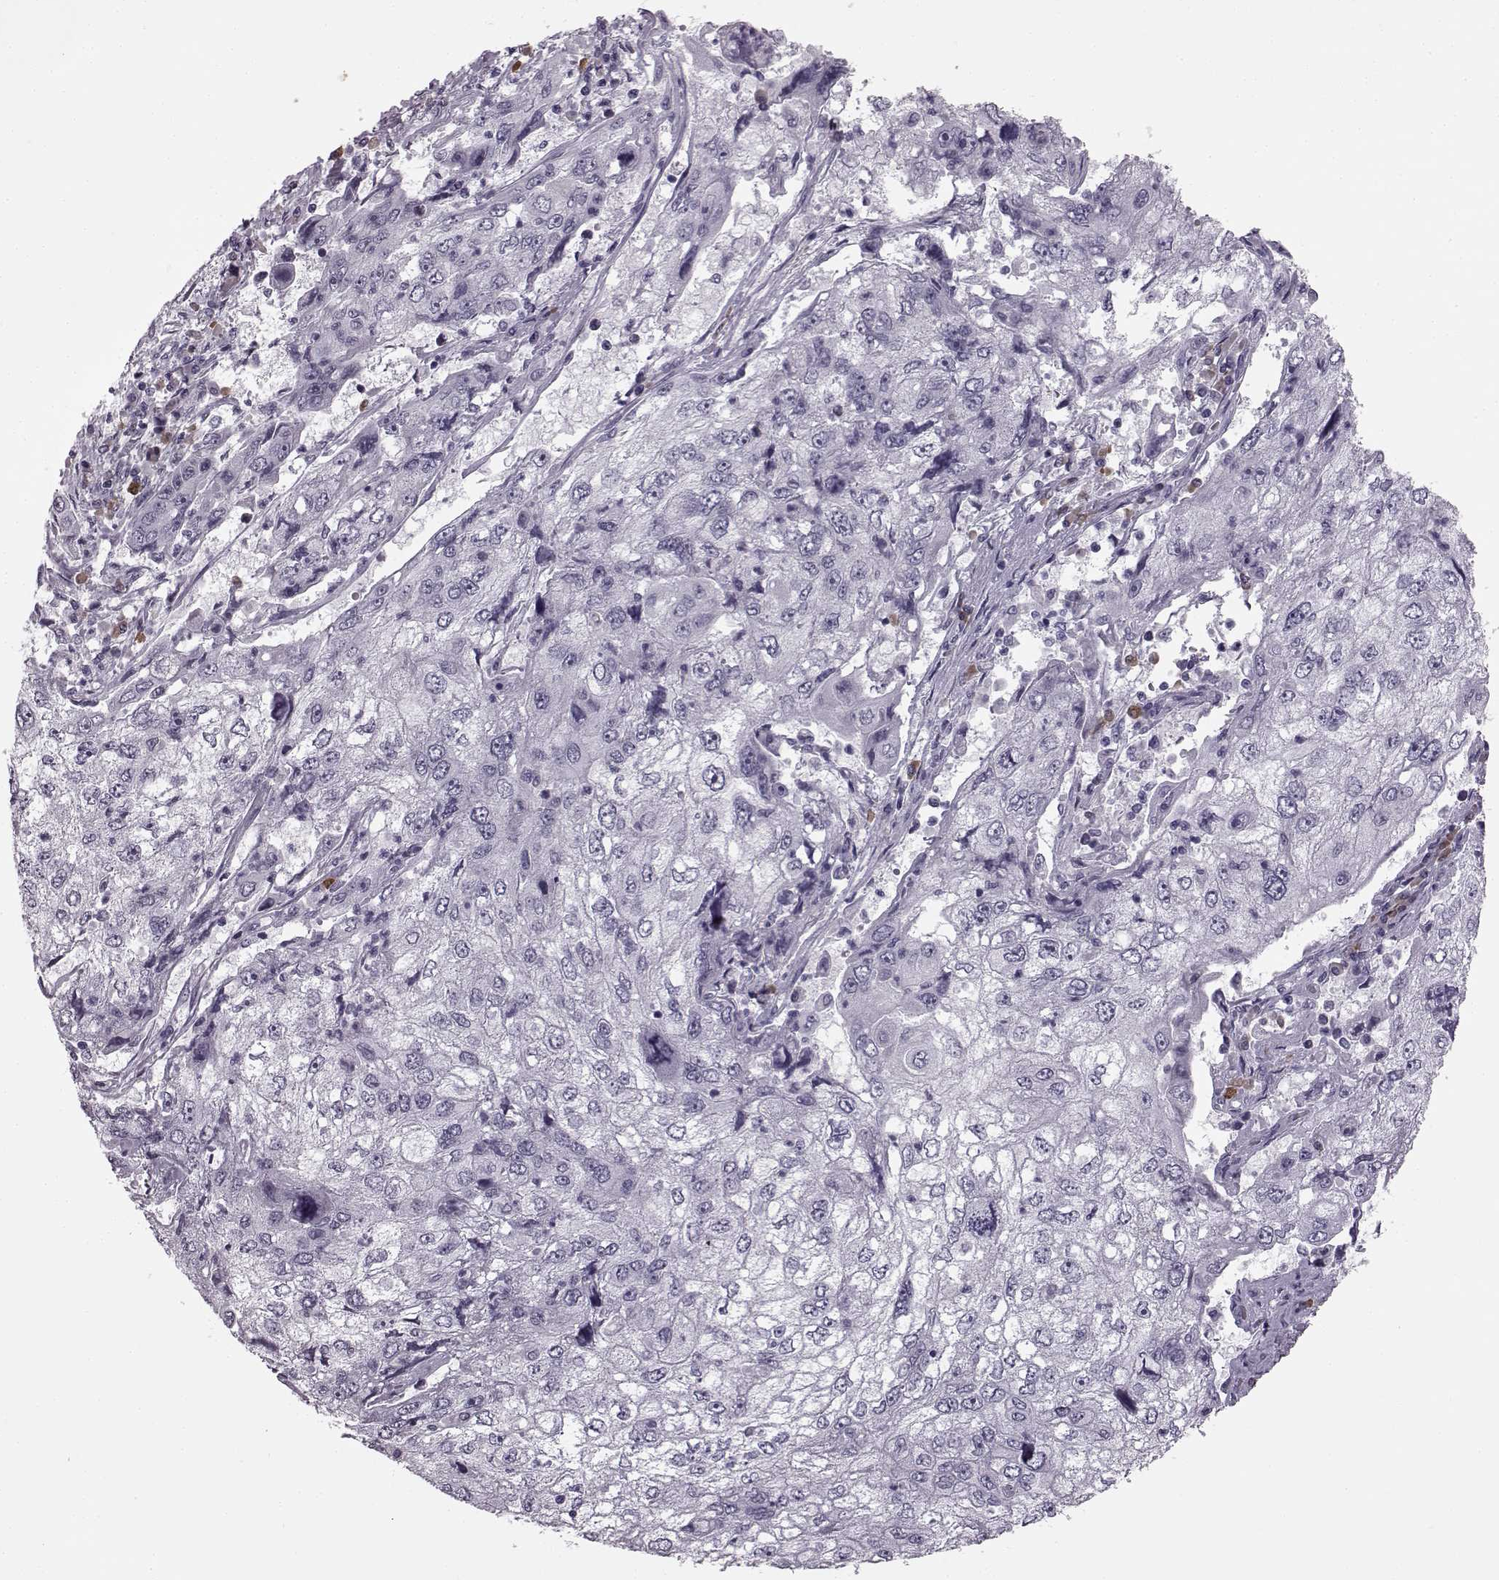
{"staining": {"intensity": "negative", "quantity": "none", "location": "none"}, "tissue": "cervical cancer", "cell_type": "Tumor cells", "image_type": "cancer", "snomed": [{"axis": "morphology", "description": "Squamous cell carcinoma, NOS"}, {"axis": "topography", "description": "Cervix"}], "caption": "IHC photomicrograph of neoplastic tissue: human squamous cell carcinoma (cervical) stained with DAB exhibits no significant protein expression in tumor cells. The staining is performed using DAB (3,3'-diaminobenzidine) brown chromogen with nuclei counter-stained in using hematoxylin.", "gene": "JSRP1", "patient": {"sex": "female", "age": 36}}